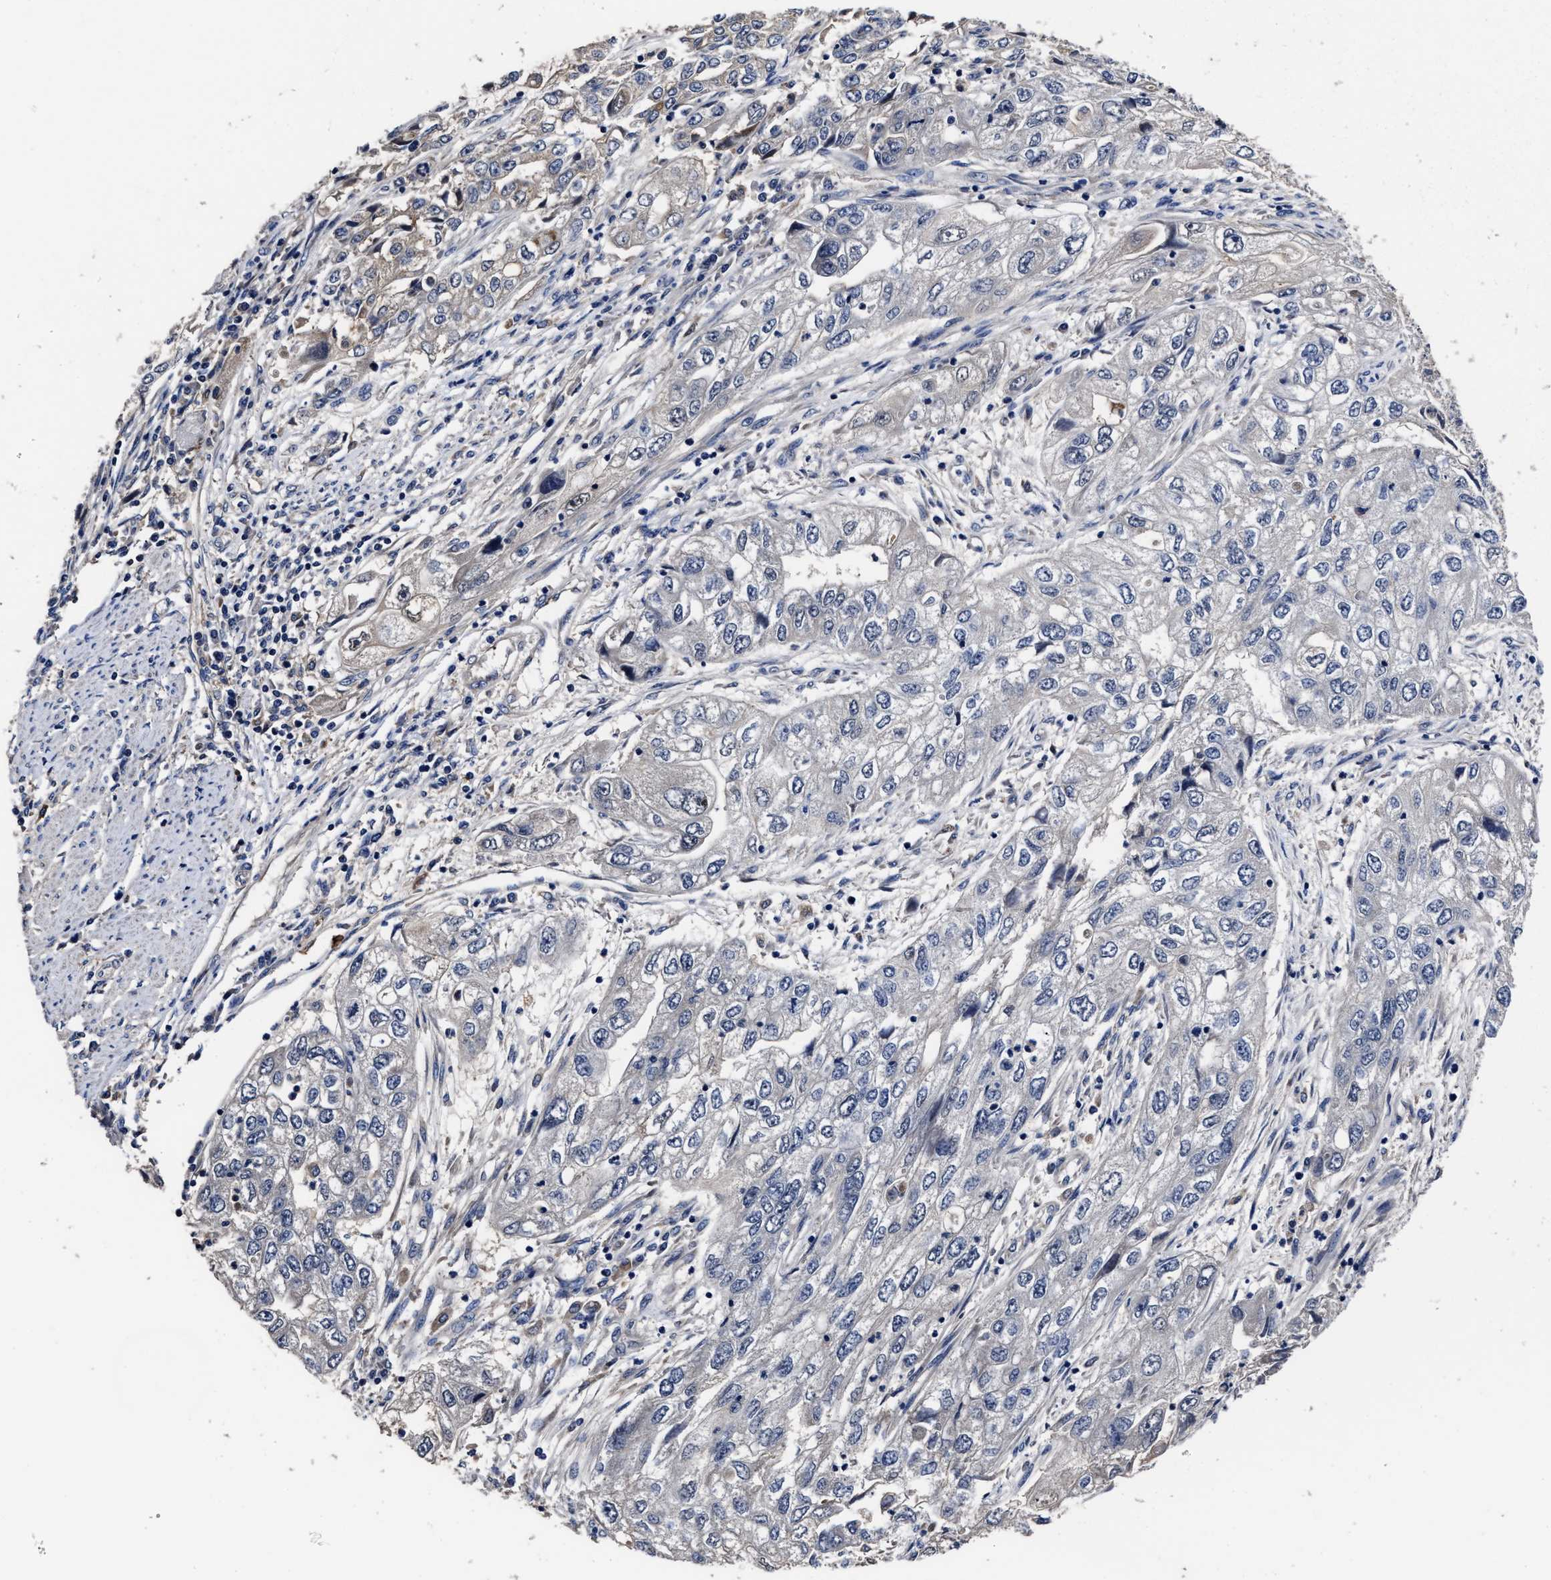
{"staining": {"intensity": "negative", "quantity": "none", "location": "none"}, "tissue": "endometrial cancer", "cell_type": "Tumor cells", "image_type": "cancer", "snomed": [{"axis": "morphology", "description": "Adenocarcinoma, NOS"}, {"axis": "topography", "description": "Endometrium"}], "caption": "IHC histopathology image of neoplastic tissue: endometrial cancer (adenocarcinoma) stained with DAB (3,3'-diaminobenzidine) exhibits no significant protein positivity in tumor cells. Brightfield microscopy of immunohistochemistry stained with DAB (brown) and hematoxylin (blue), captured at high magnification.", "gene": "SOCS5", "patient": {"sex": "female", "age": 49}}